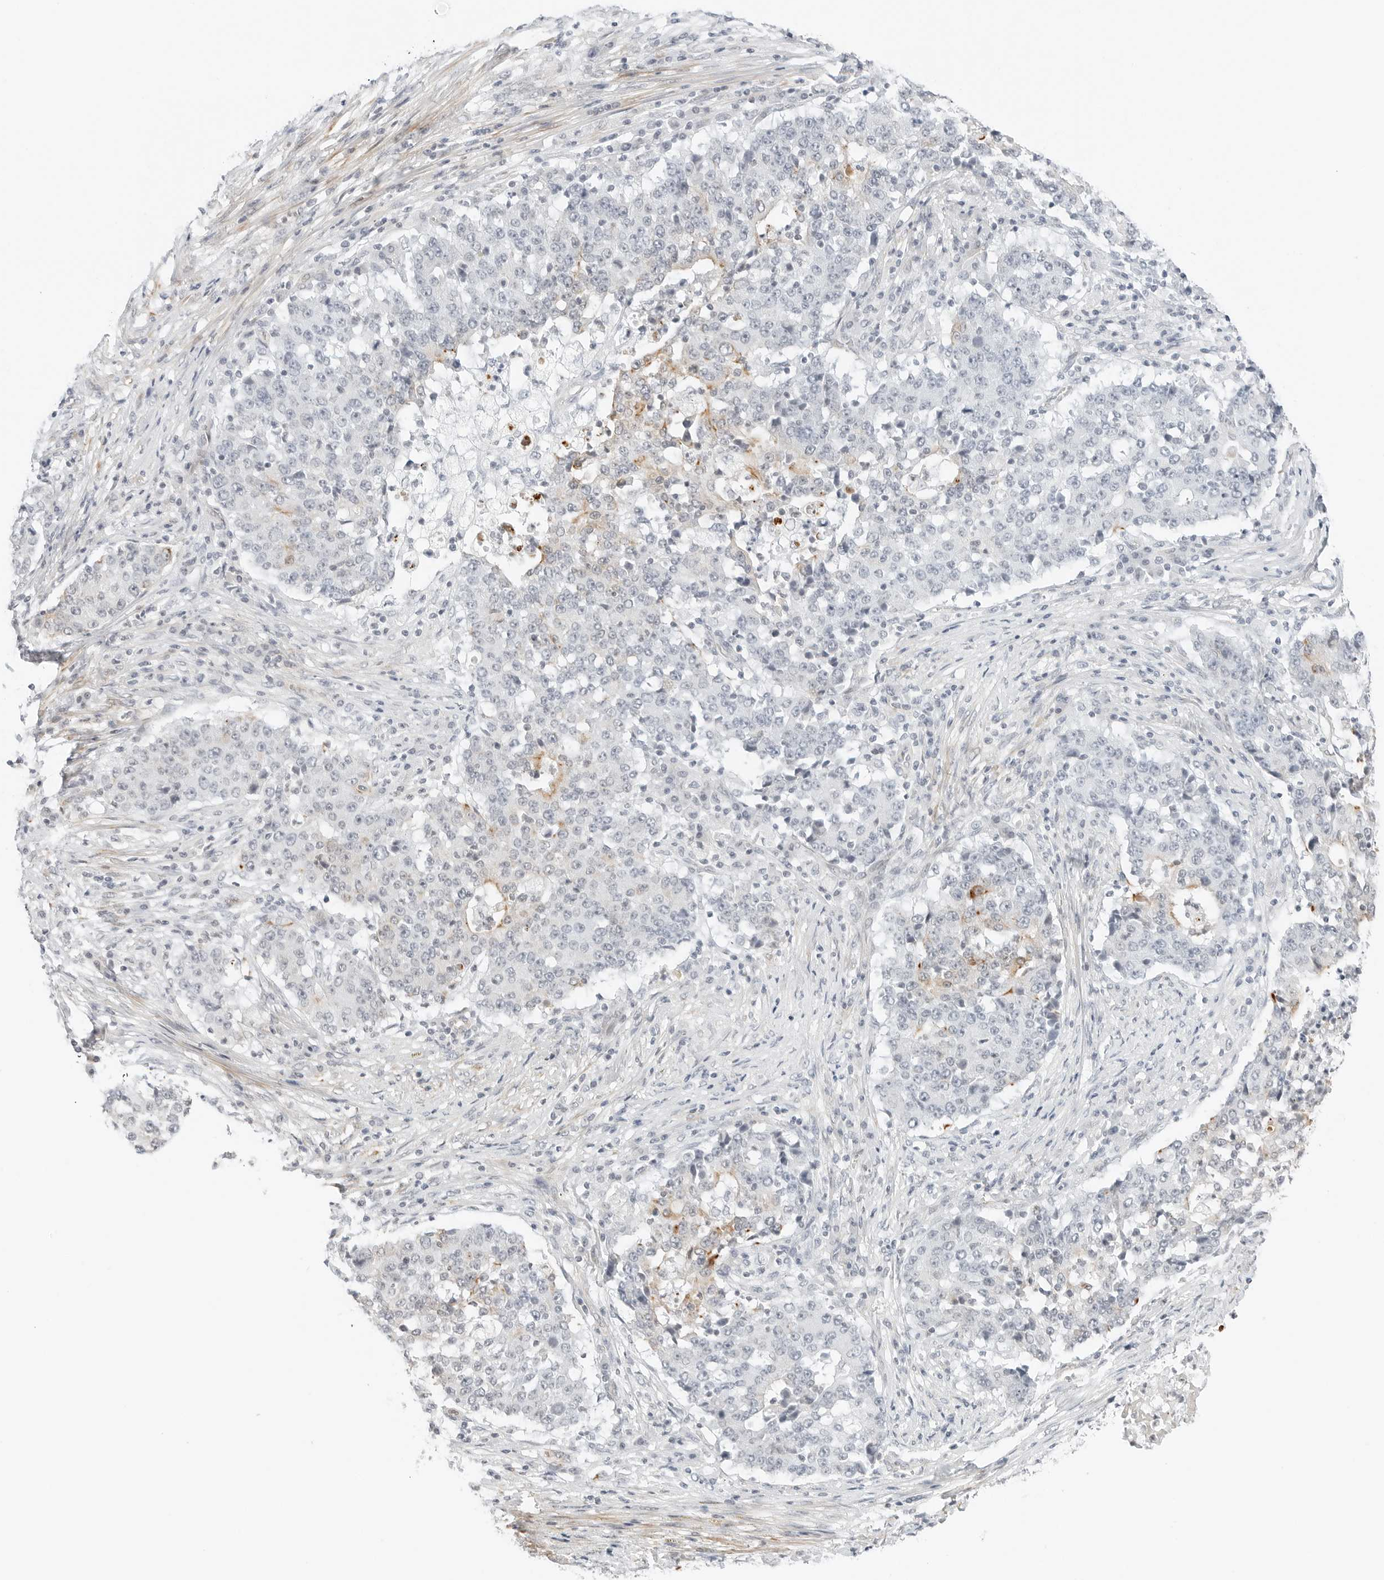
{"staining": {"intensity": "weak", "quantity": "<25%", "location": "cytoplasmic/membranous"}, "tissue": "stomach cancer", "cell_type": "Tumor cells", "image_type": "cancer", "snomed": [{"axis": "morphology", "description": "Adenocarcinoma, NOS"}, {"axis": "topography", "description": "Stomach"}], "caption": "Tumor cells show no significant staining in adenocarcinoma (stomach).", "gene": "IQCC", "patient": {"sex": "male", "age": 59}}